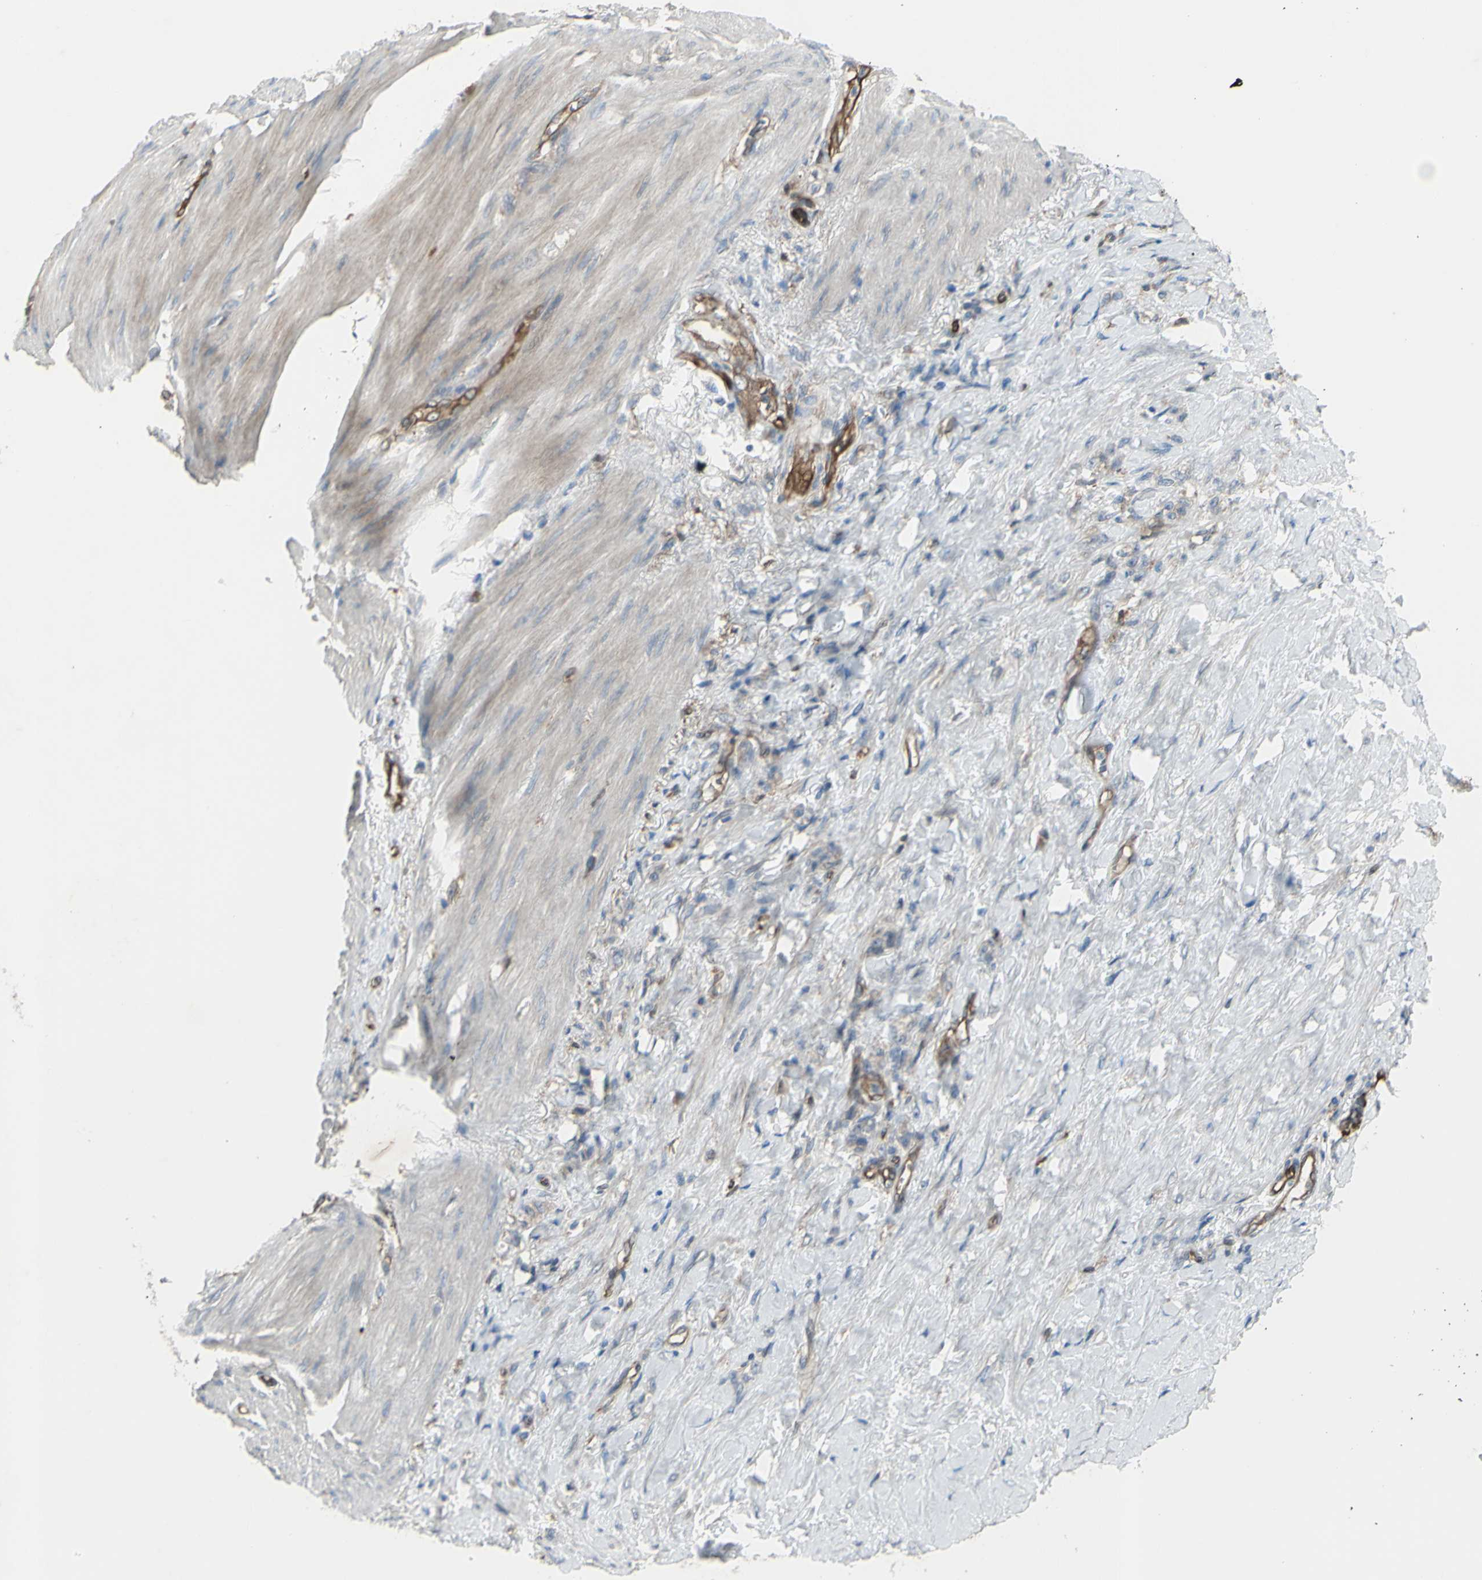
{"staining": {"intensity": "weak", "quantity": "25%-75%", "location": "cytoplasmic/membranous"}, "tissue": "stomach cancer", "cell_type": "Tumor cells", "image_type": "cancer", "snomed": [{"axis": "morphology", "description": "Adenocarcinoma, NOS"}, {"axis": "topography", "description": "Stomach"}], "caption": "DAB (3,3'-diaminobenzidine) immunohistochemical staining of human adenocarcinoma (stomach) demonstrates weak cytoplasmic/membranous protein positivity in about 25%-75% of tumor cells.", "gene": "IGSF9B", "patient": {"sex": "male", "age": 82}}